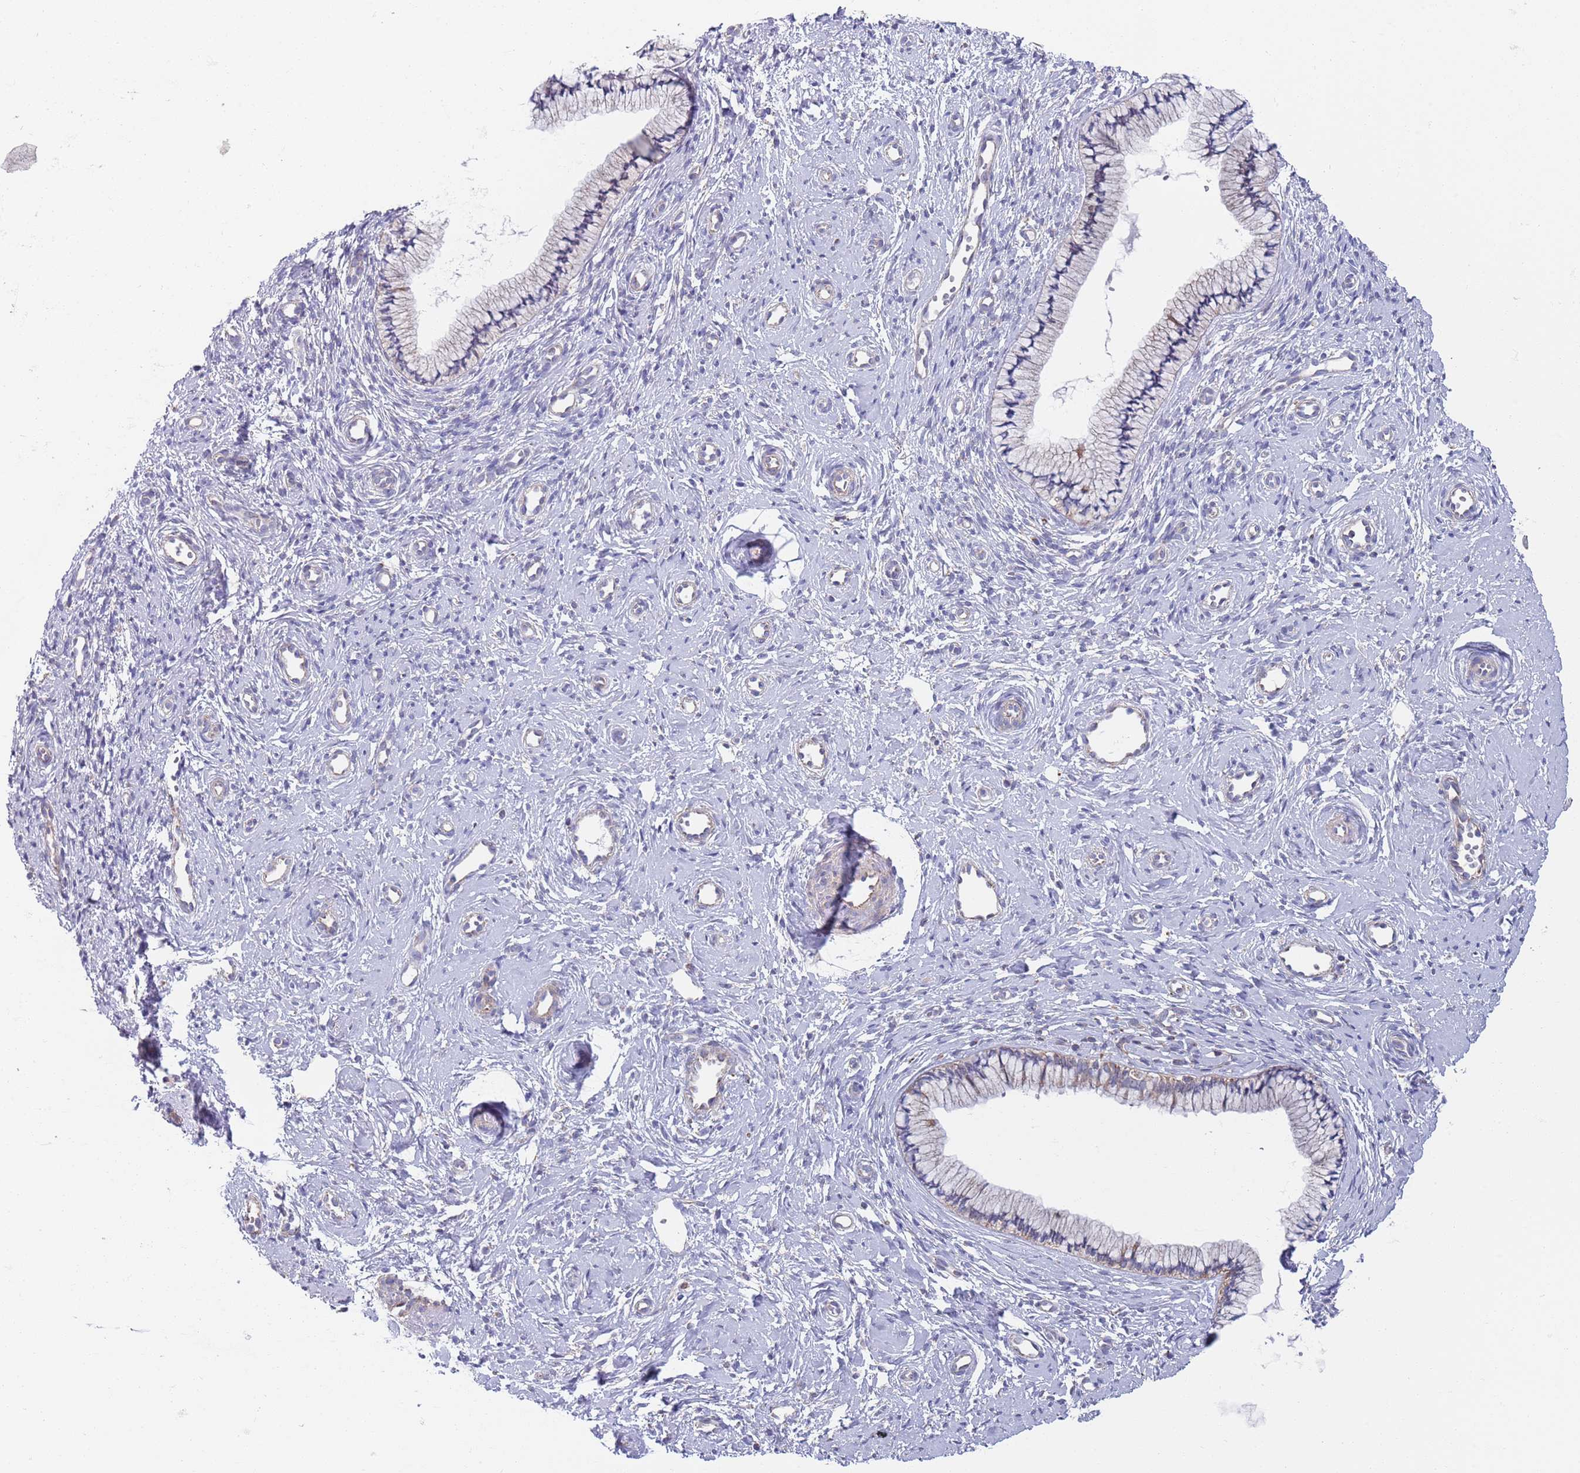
{"staining": {"intensity": "weak", "quantity": "<25%", "location": "cytoplasmic/membranous"}, "tissue": "cervix", "cell_type": "Glandular cells", "image_type": "normal", "snomed": [{"axis": "morphology", "description": "Normal tissue, NOS"}, {"axis": "topography", "description": "Cervix"}], "caption": "IHC micrograph of normal cervix: human cervix stained with DAB shows no significant protein expression in glandular cells.", "gene": "PWWP3A", "patient": {"sex": "female", "age": 57}}